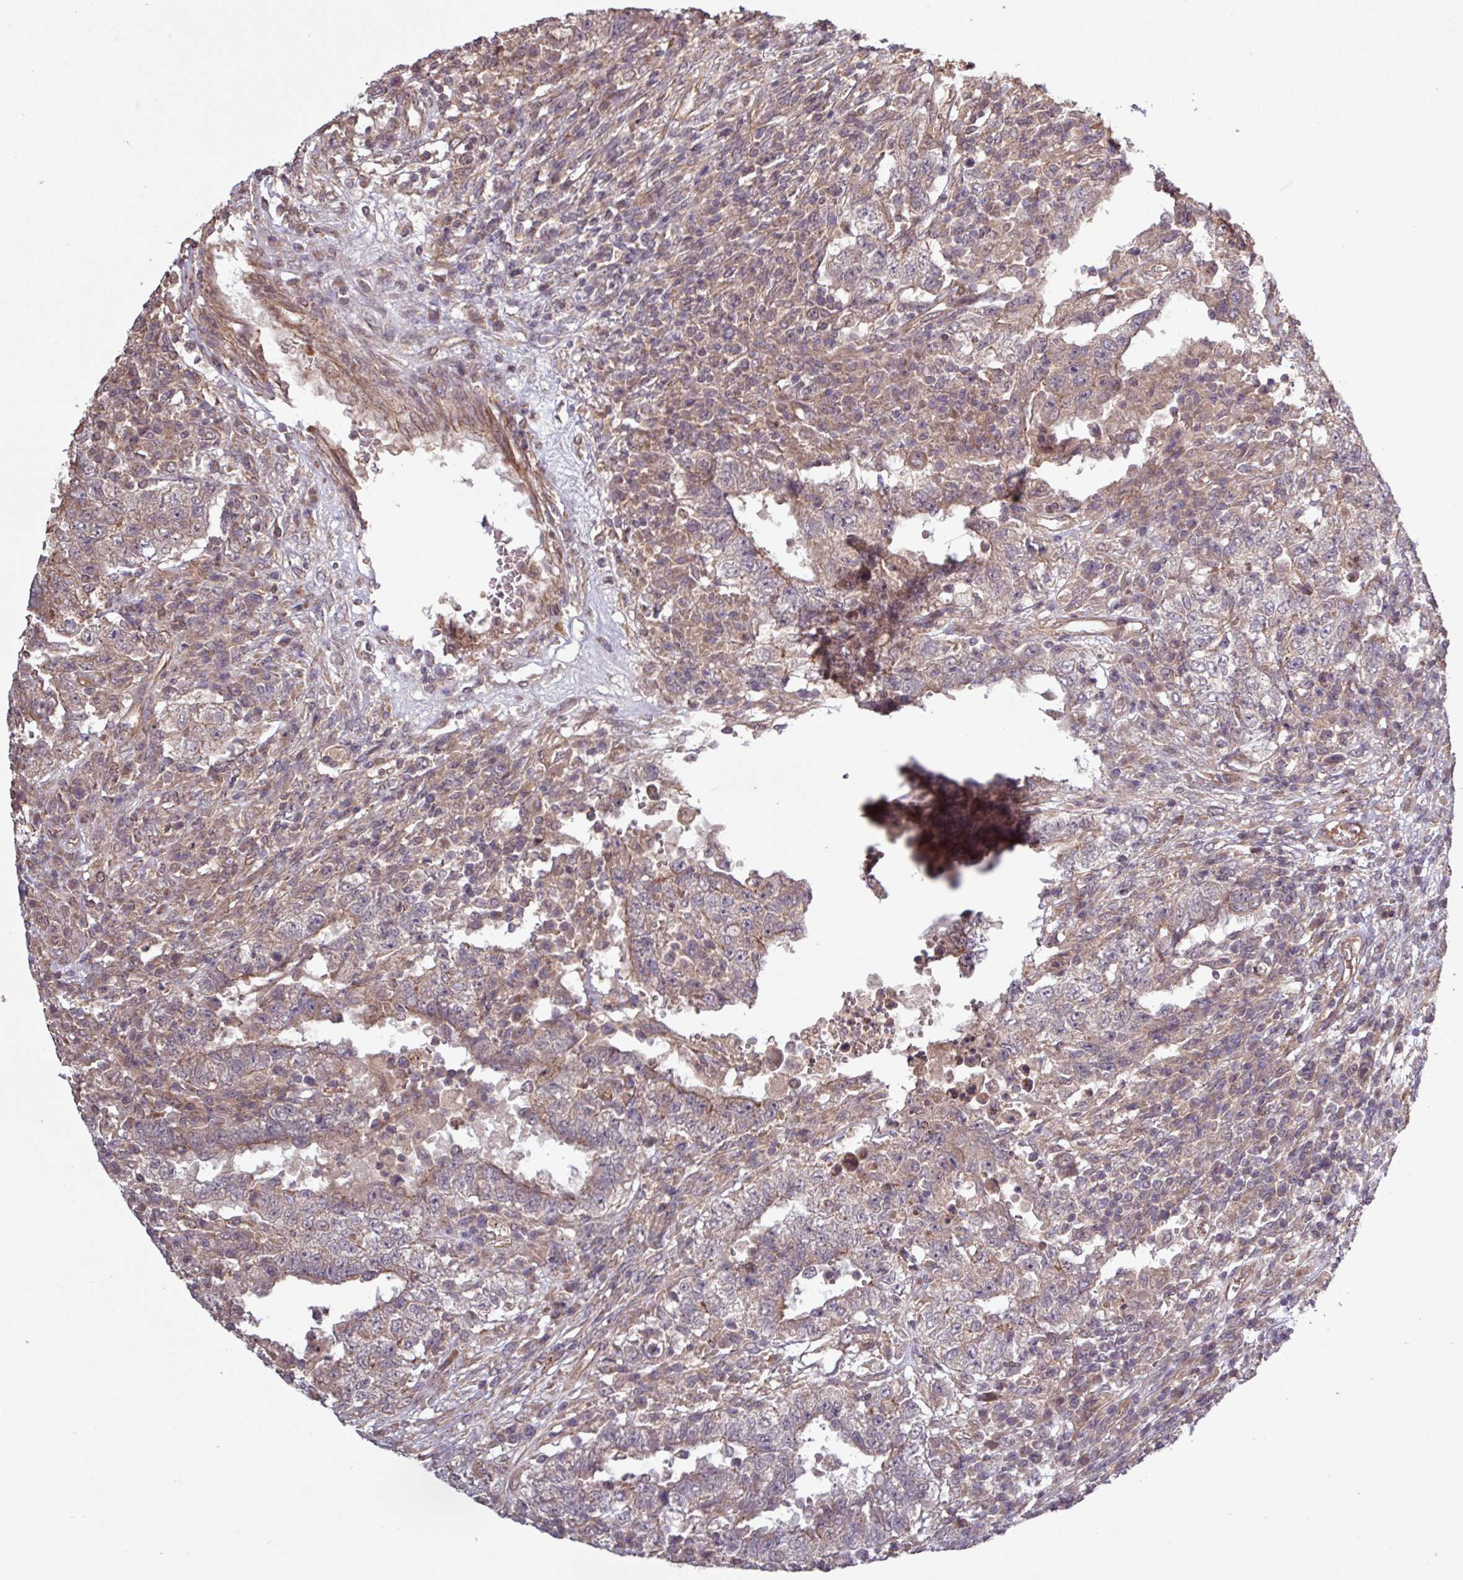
{"staining": {"intensity": "weak", "quantity": "<25%", "location": "cytoplasmic/membranous"}, "tissue": "testis cancer", "cell_type": "Tumor cells", "image_type": "cancer", "snomed": [{"axis": "morphology", "description": "Carcinoma, Embryonal, NOS"}, {"axis": "topography", "description": "Testis"}], "caption": "DAB (3,3'-diaminobenzidine) immunohistochemical staining of testis cancer displays no significant expression in tumor cells. (DAB immunohistochemistry (IHC) with hematoxylin counter stain).", "gene": "TRABD2A", "patient": {"sex": "male", "age": 26}}